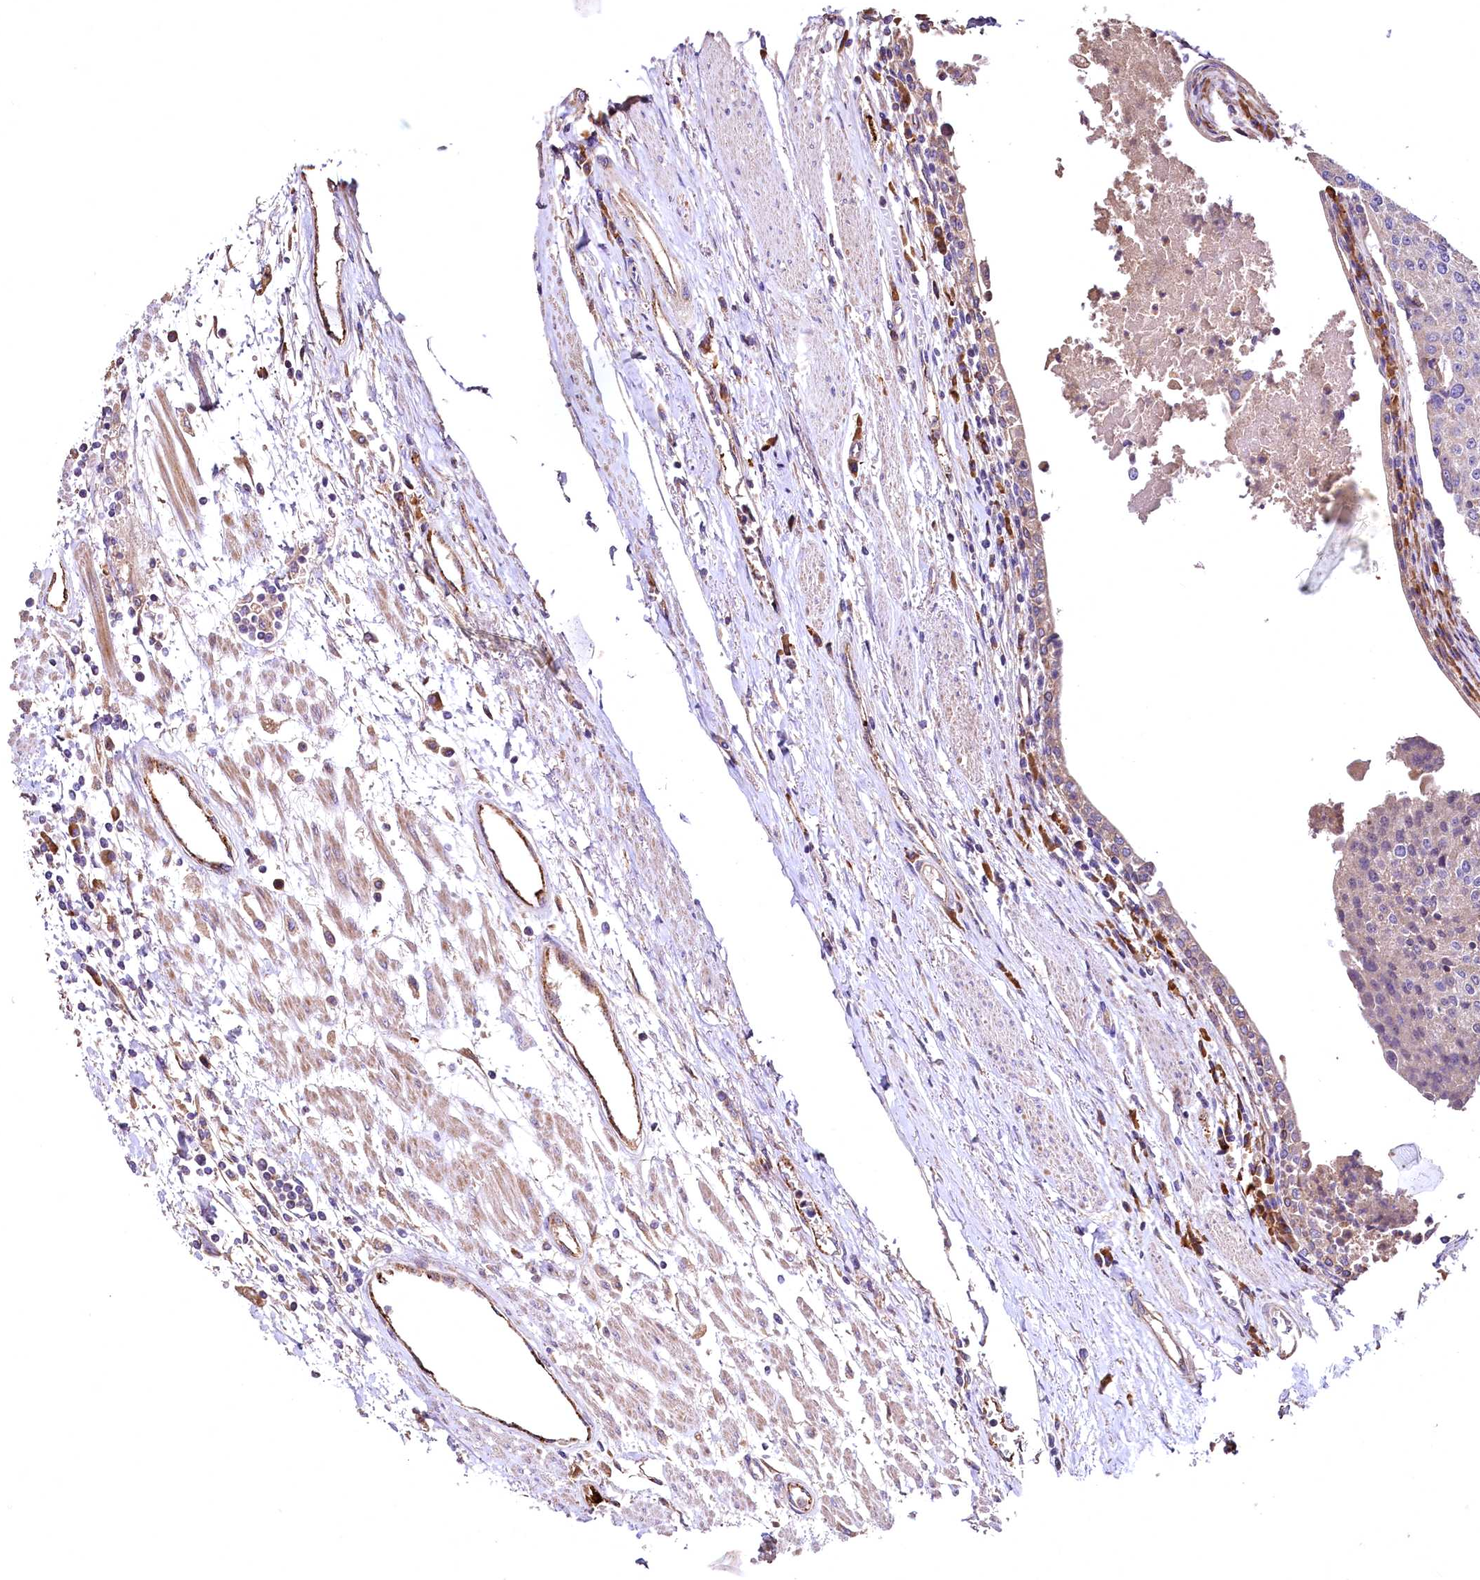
{"staining": {"intensity": "moderate", "quantity": "<25%", "location": "cytoplasmic/membranous"}, "tissue": "urothelial cancer", "cell_type": "Tumor cells", "image_type": "cancer", "snomed": [{"axis": "morphology", "description": "Urothelial carcinoma, High grade"}, {"axis": "topography", "description": "Urinary bladder"}], "caption": "High-grade urothelial carcinoma tissue shows moderate cytoplasmic/membranous staining in approximately <25% of tumor cells", "gene": "RASSF1", "patient": {"sex": "female", "age": 85}}